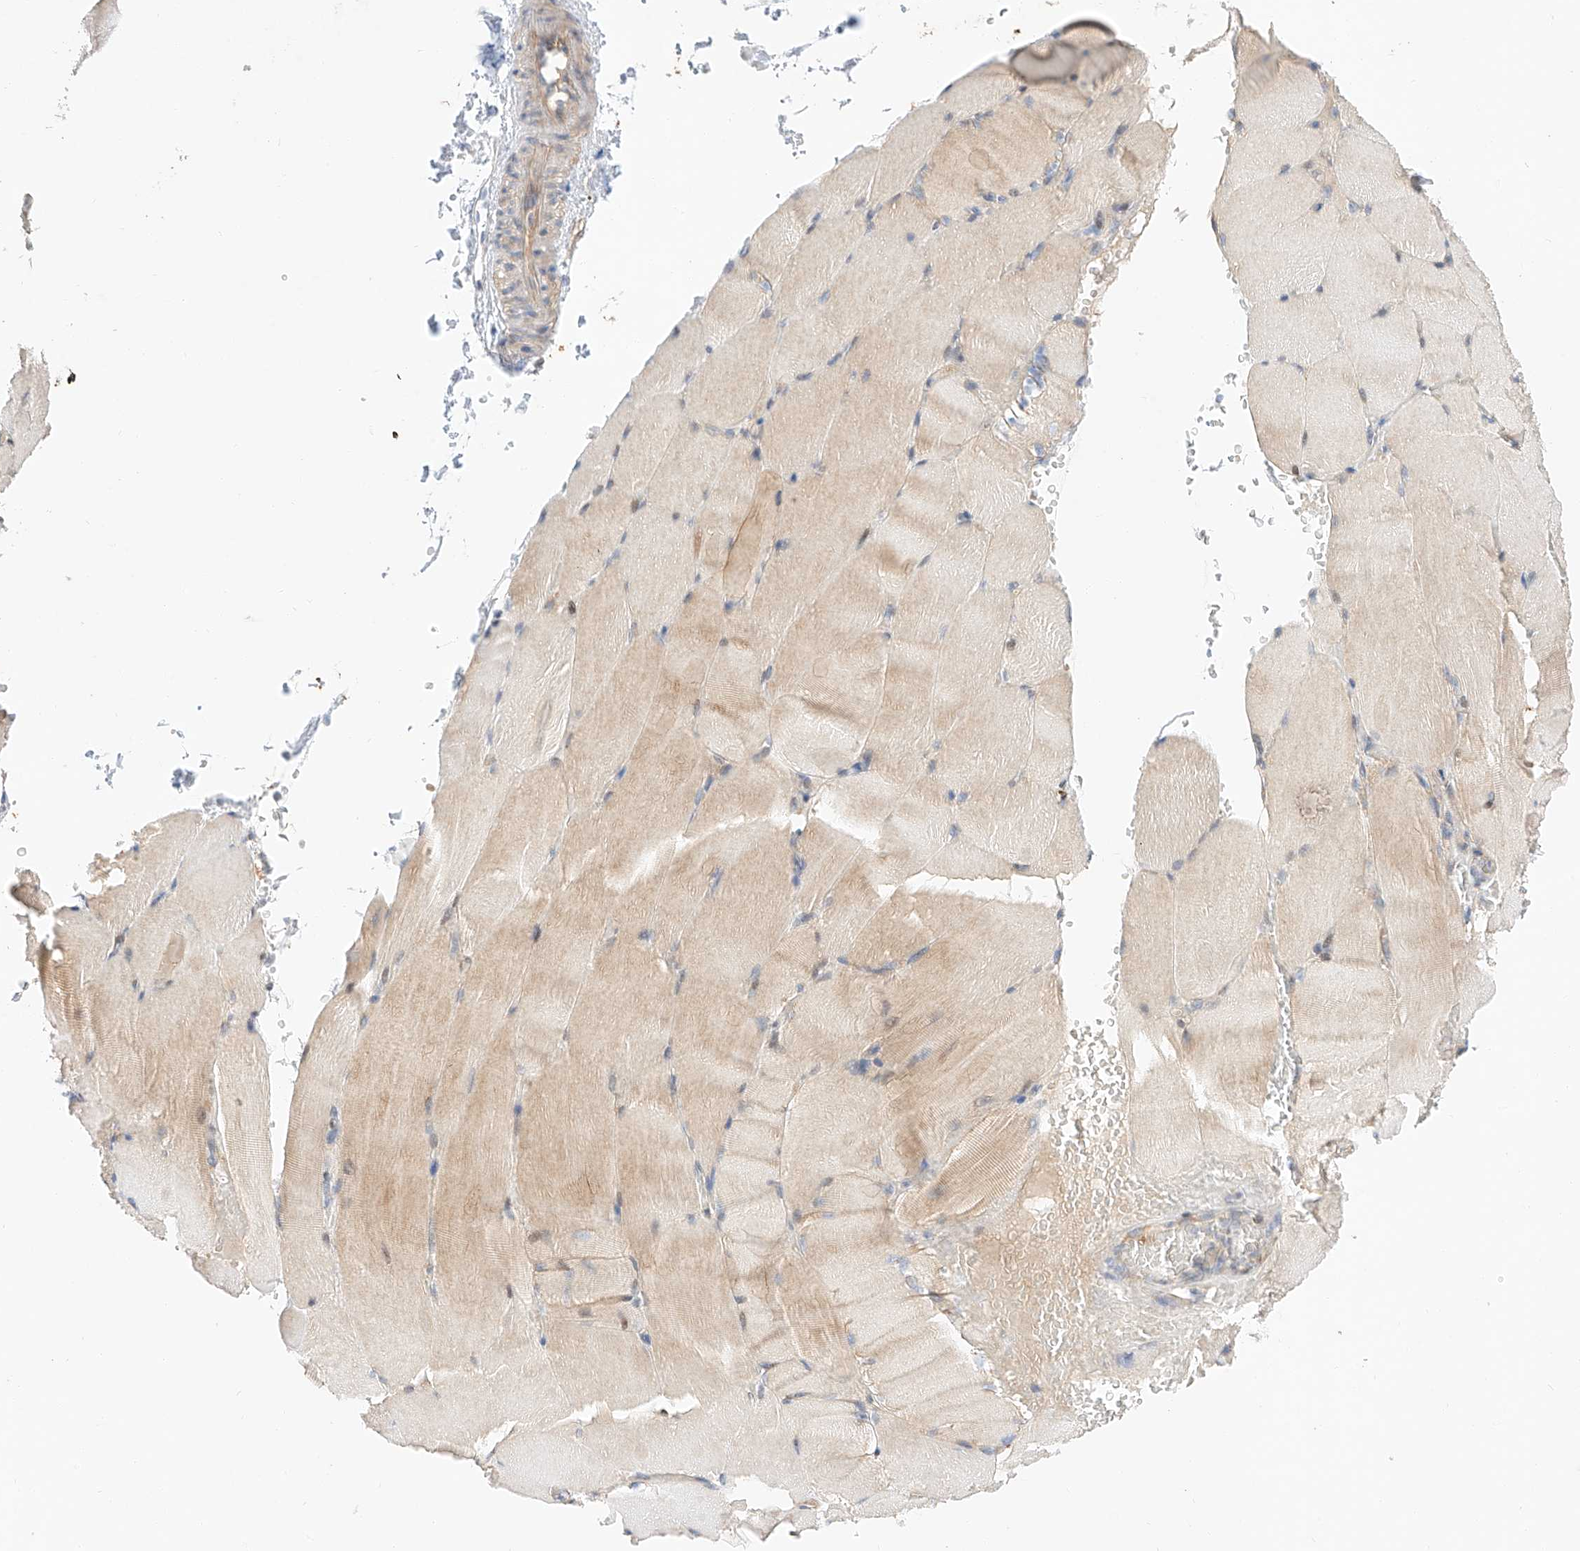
{"staining": {"intensity": "weak", "quantity": "<25%", "location": "cytoplasmic/membranous"}, "tissue": "skeletal muscle", "cell_type": "Myocytes", "image_type": "normal", "snomed": [{"axis": "morphology", "description": "Normal tissue, NOS"}, {"axis": "topography", "description": "Skeletal muscle"}, {"axis": "topography", "description": "Parathyroid gland"}], "caption": "There is no significant expression in myocytes of skeletal muscle.", "gene": "C6orf118", "patient": {"sex": "female", "age": 37}}